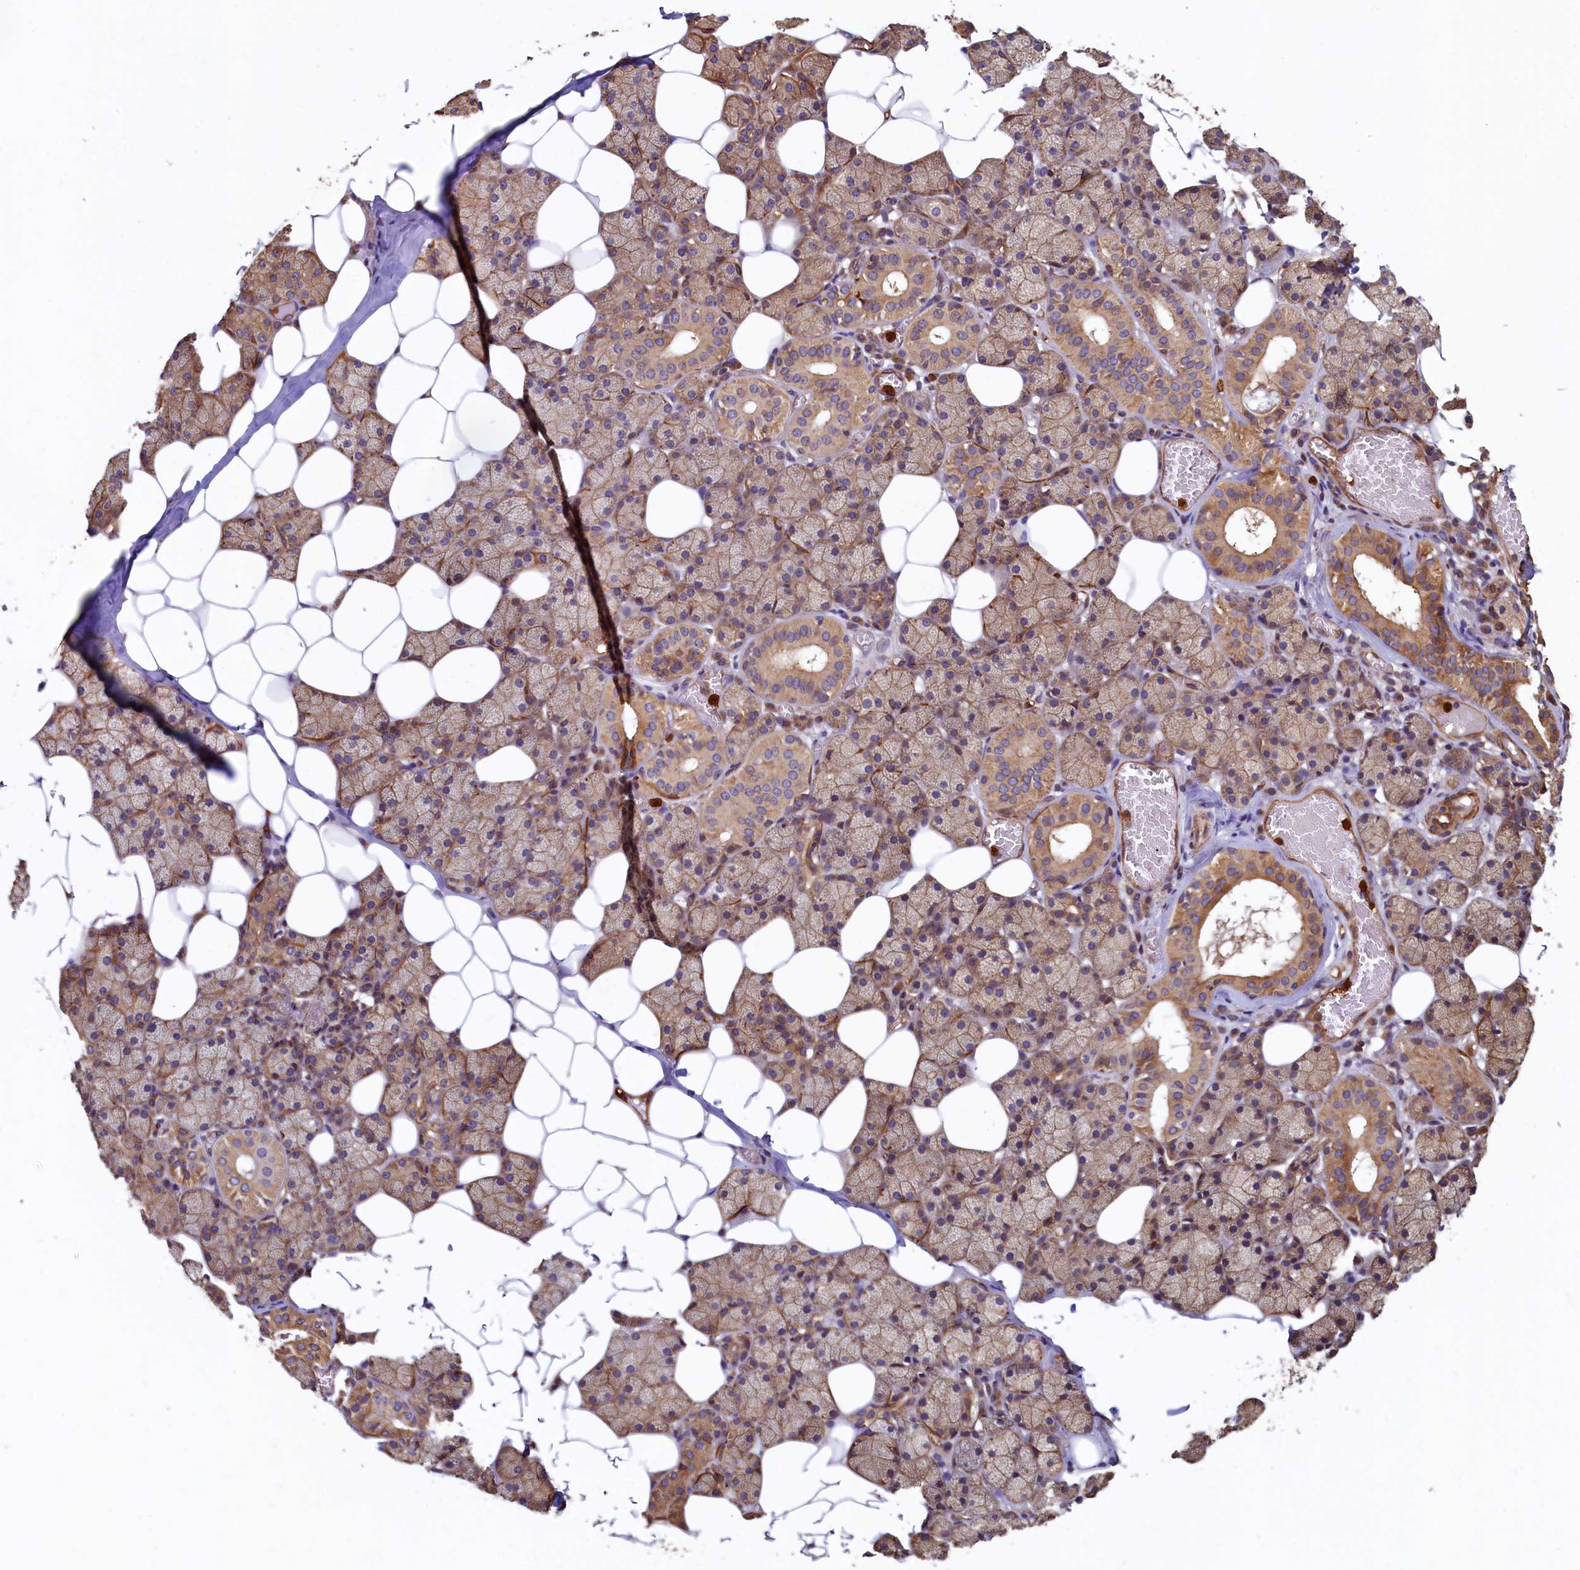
{"staining": {"intensity": "moderate", "quantity": "25%-75%", "location": "cytoplasmic/membranous"}, "tissue": "salivary gland", "cell_type": "Glandular cells", "image_type": "normal", "snomed": [{"axis": "morphology", "description": "Normal tissue, NOS"}, {"axis": "topography", "description": "Salivary gland"}], "caption": "DAB immunohistochemical staining of normal human salivary gland reveals moderate cytoplasmic/membranous protein positivity in about 25%-75% of glandular cells.", "gene": "CCDC102B", "patient": {"sex": "female", "age": 33}}